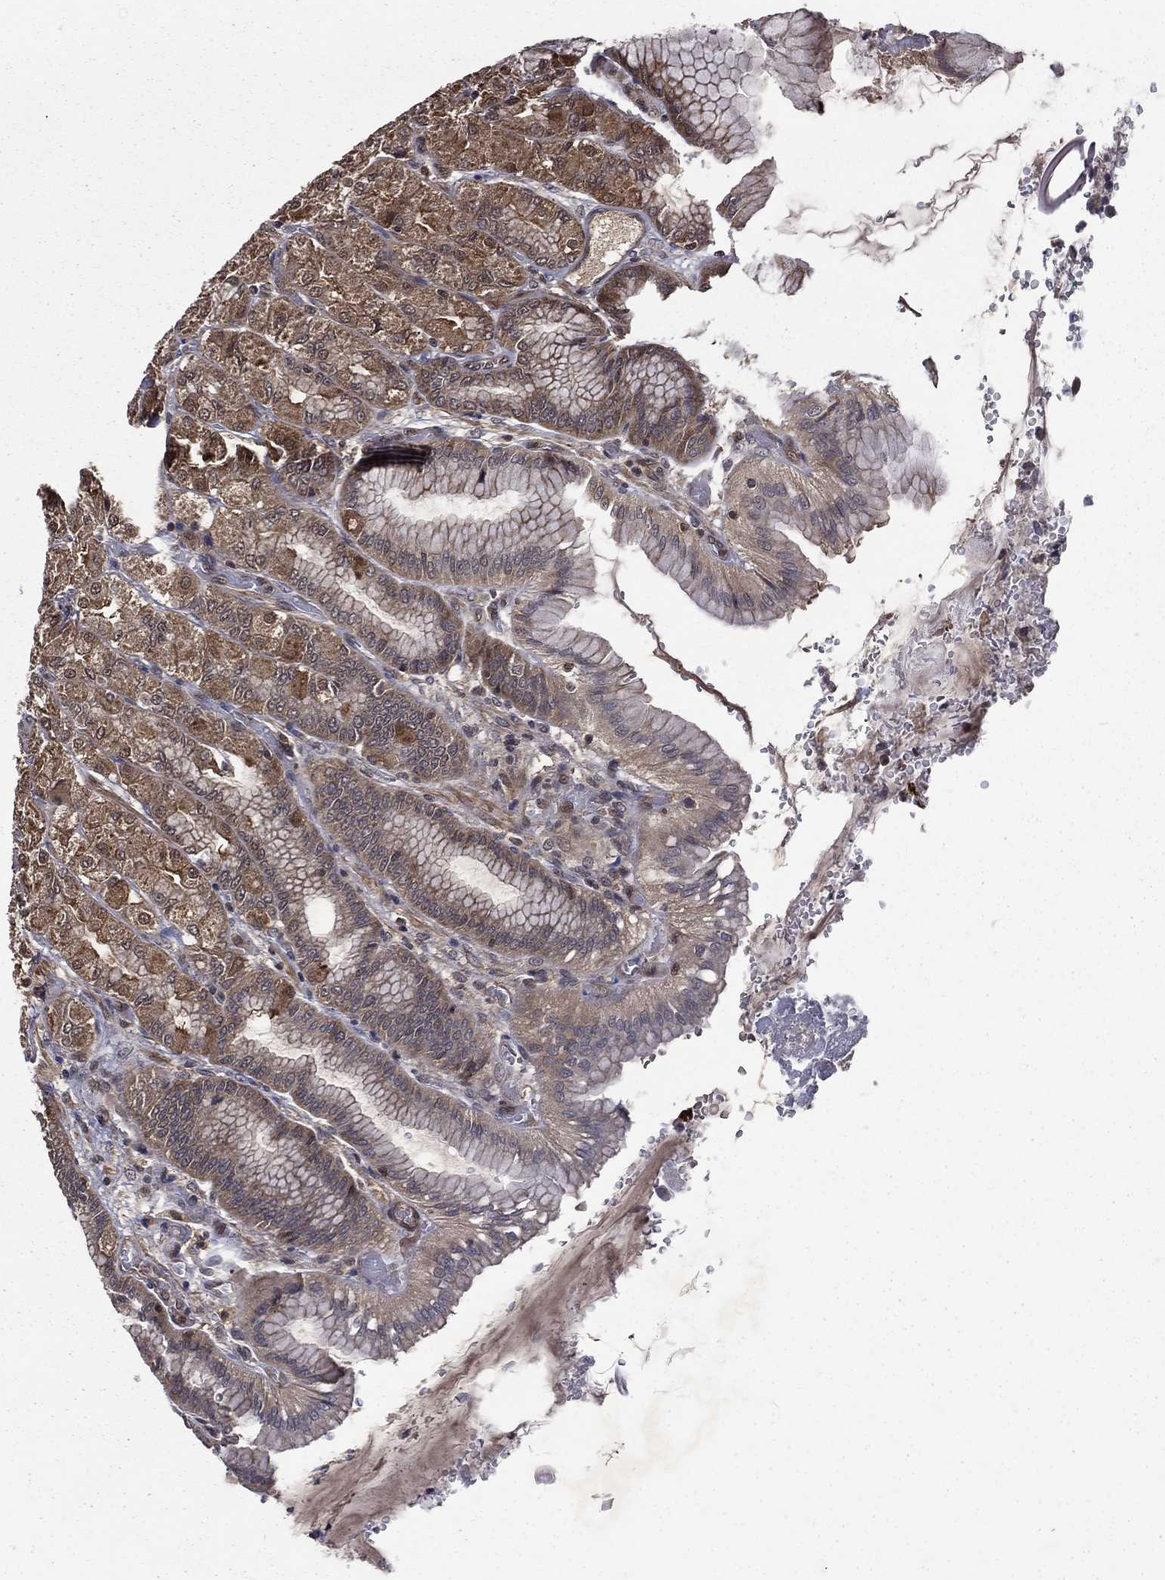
{"staining": {"intensity": "moderate", "quantity": "25%-75%", "location": "cytoplasmic/membranous"}, "tissue": "stomach", "cell_type": "Glandular cells", "image_type": "normal", "snomed": [{"axis": "morphology", "description": "Normal tissue, NOS"}, {"axis": "morphology", "description": "Adenocarcinoma, NOS"}, {"axis": "morphology", "description": "Adenocarcinoma, High grade"}, {"axis": "topography", "description": "Stomach, upper"}, {"axis": "topography", "description": "Stomach"}], "caption": "Brown immunohistochemical staining in normal human stomach exhibits moderate cytoplasmic/membranous expression in about 25%-75% of glandular cells.", "gene": "FGD1", "patient": {"sex": "female", "age": 65}}